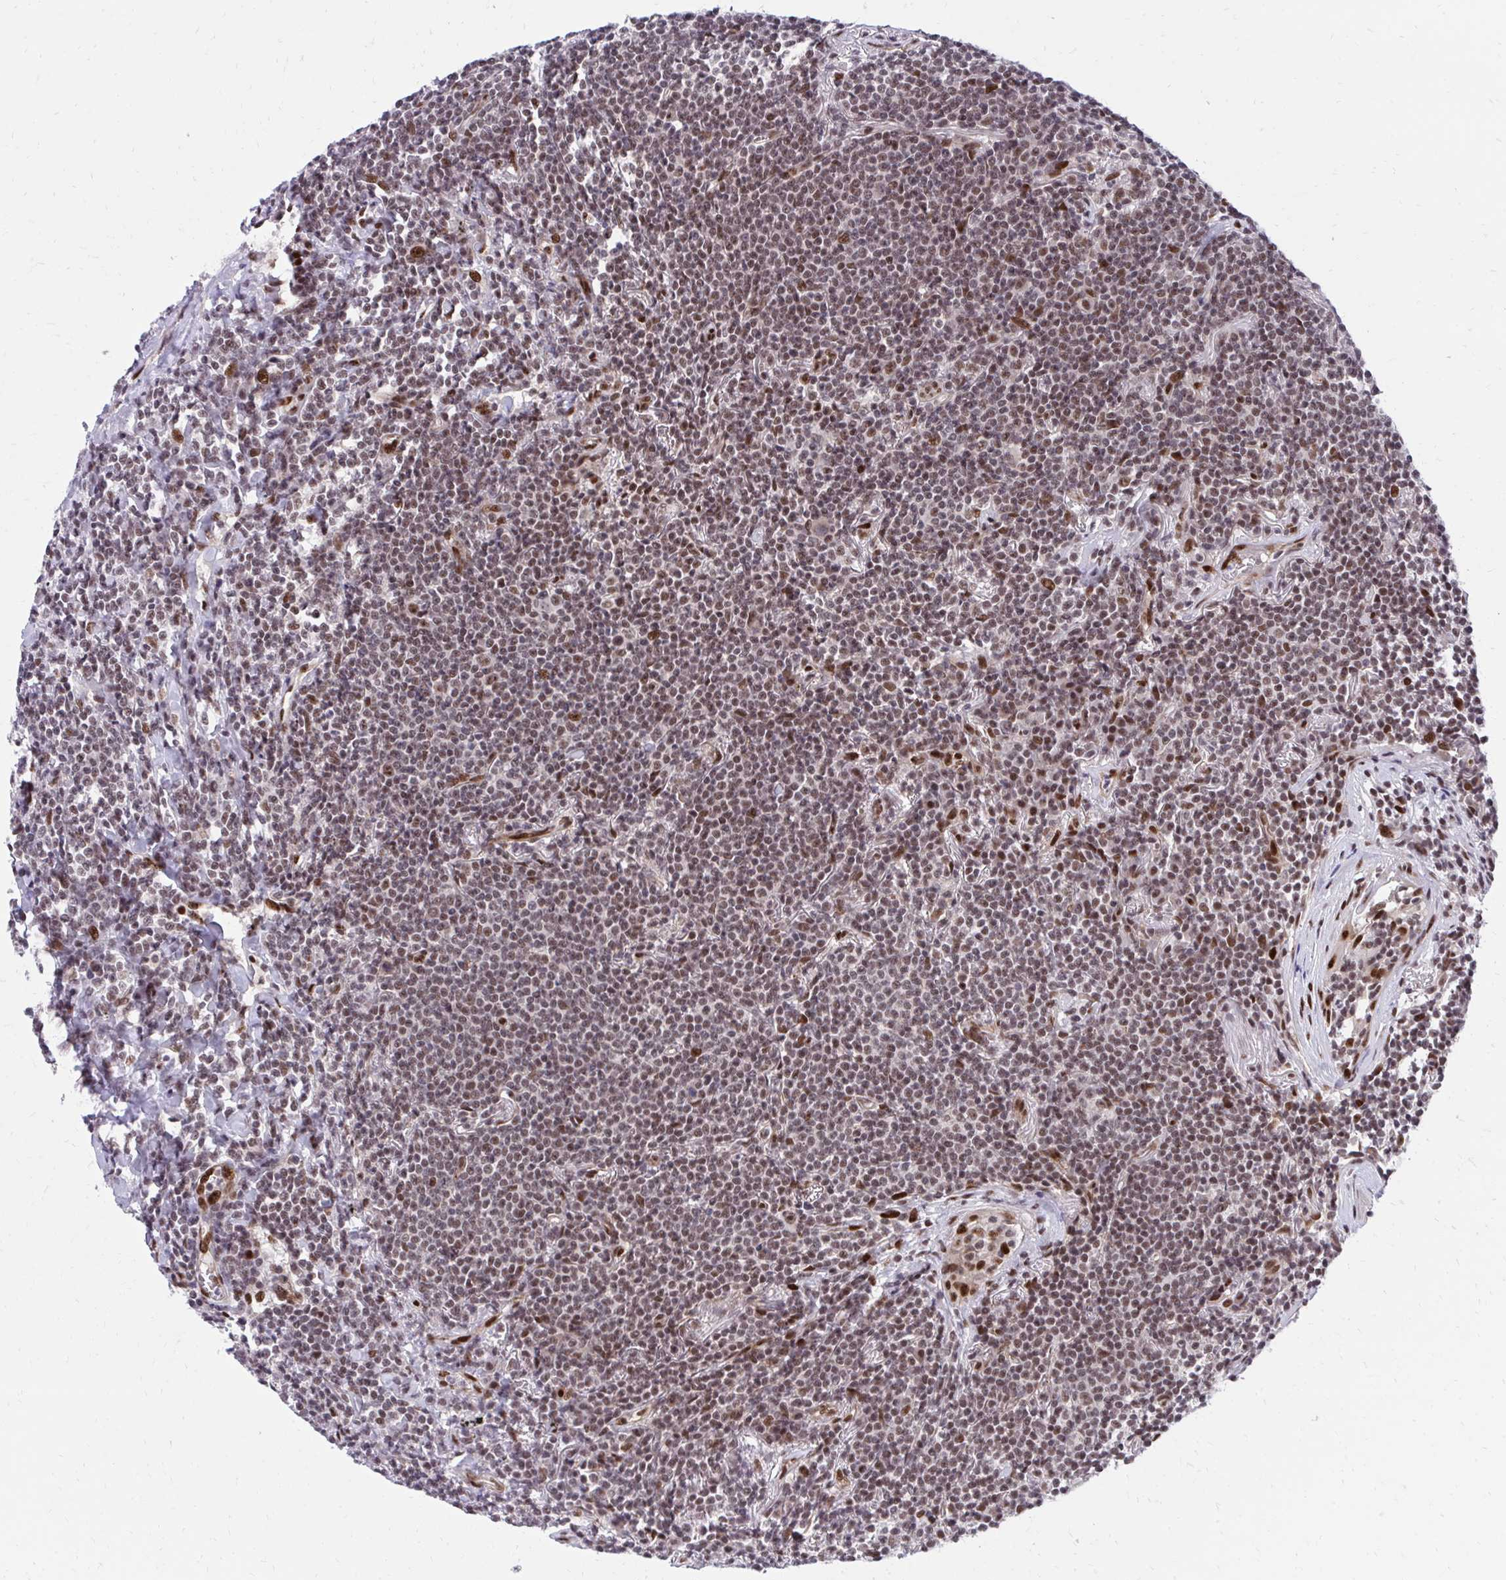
{"staining": {"intensity": "moderate", "quantity": "25%-75%", "location": "nuclear"}, "tissue": "lymphoma", "cell_type": "Tumor cells", "image_type": "cancer", "snomed": [{"axis": "morphology", "description": "Malignant lymphoma, non-Hodgkin's type, Low grade"}, {"axis": "topography", "description": "Lung"}], "caption": "There is medium levels of moderate nuclear expression in tumor cells of malignant lymphoma, non-Hodgkin's type (low-grade), as demonstrated by immunohistochemical staining (brown color).", "gene": "HOXA4", "patient": {"sex": "female", "age": 71}}